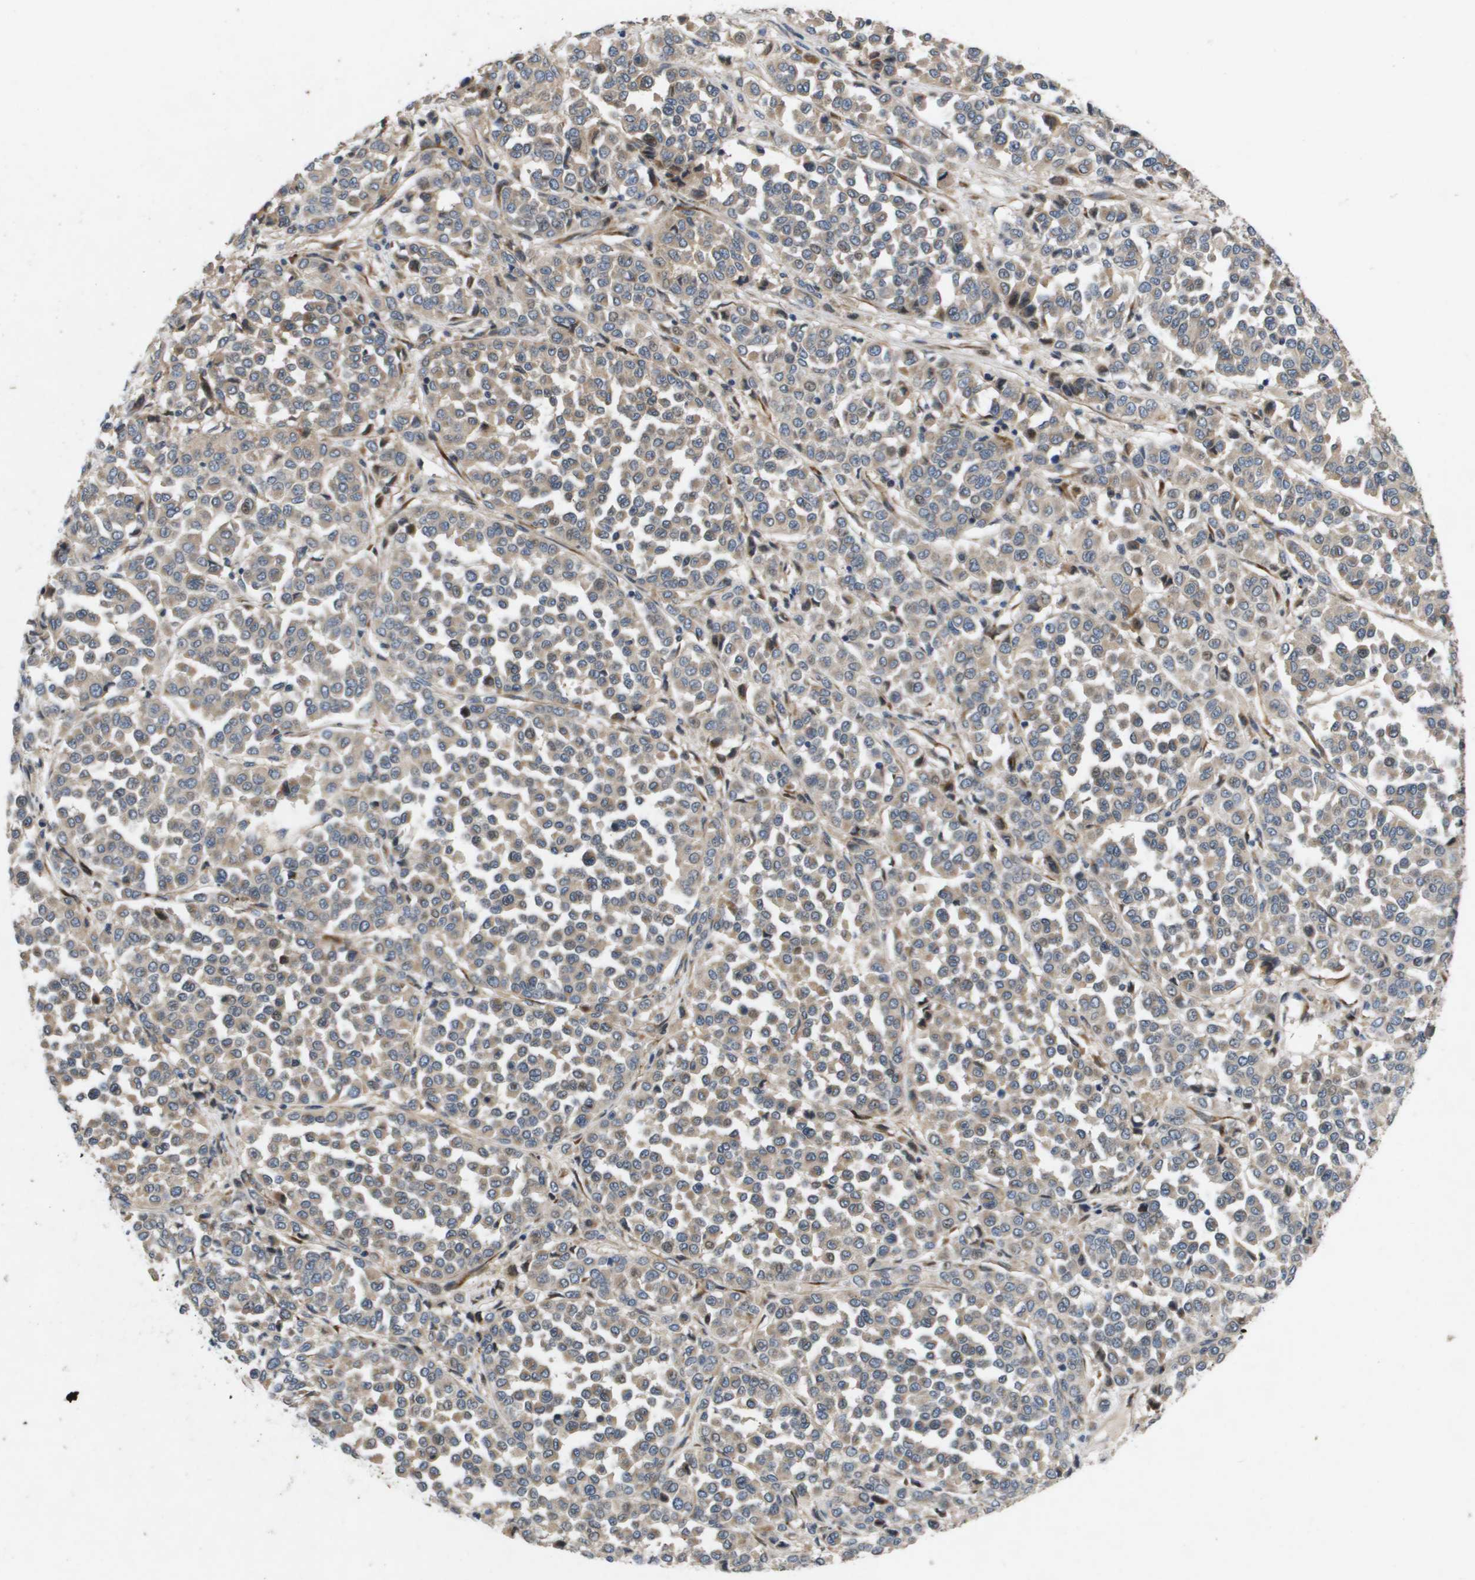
{"staining": {"intensity": "weak", "quantity": ">75%", "location": "cytoplasmic/membranous"}, "tissue": "melanoma", "cell_type": "Tumor cells", "image_type": "cancer", "snomed": [{"axis": "morphology", "description": "Malignant melanoma, Metastatic site"}, {"axis": "topography", "description": "Pancreas"}], "caption": "Immunohistochemical staining of malignant melanoma (metastatic site) demonstrates weak cytoplasmic/membranous protein staining in about >75% of tumor cells.", "gene": "ENTPD2", "patient": {"sex": "female", "age": 30}}